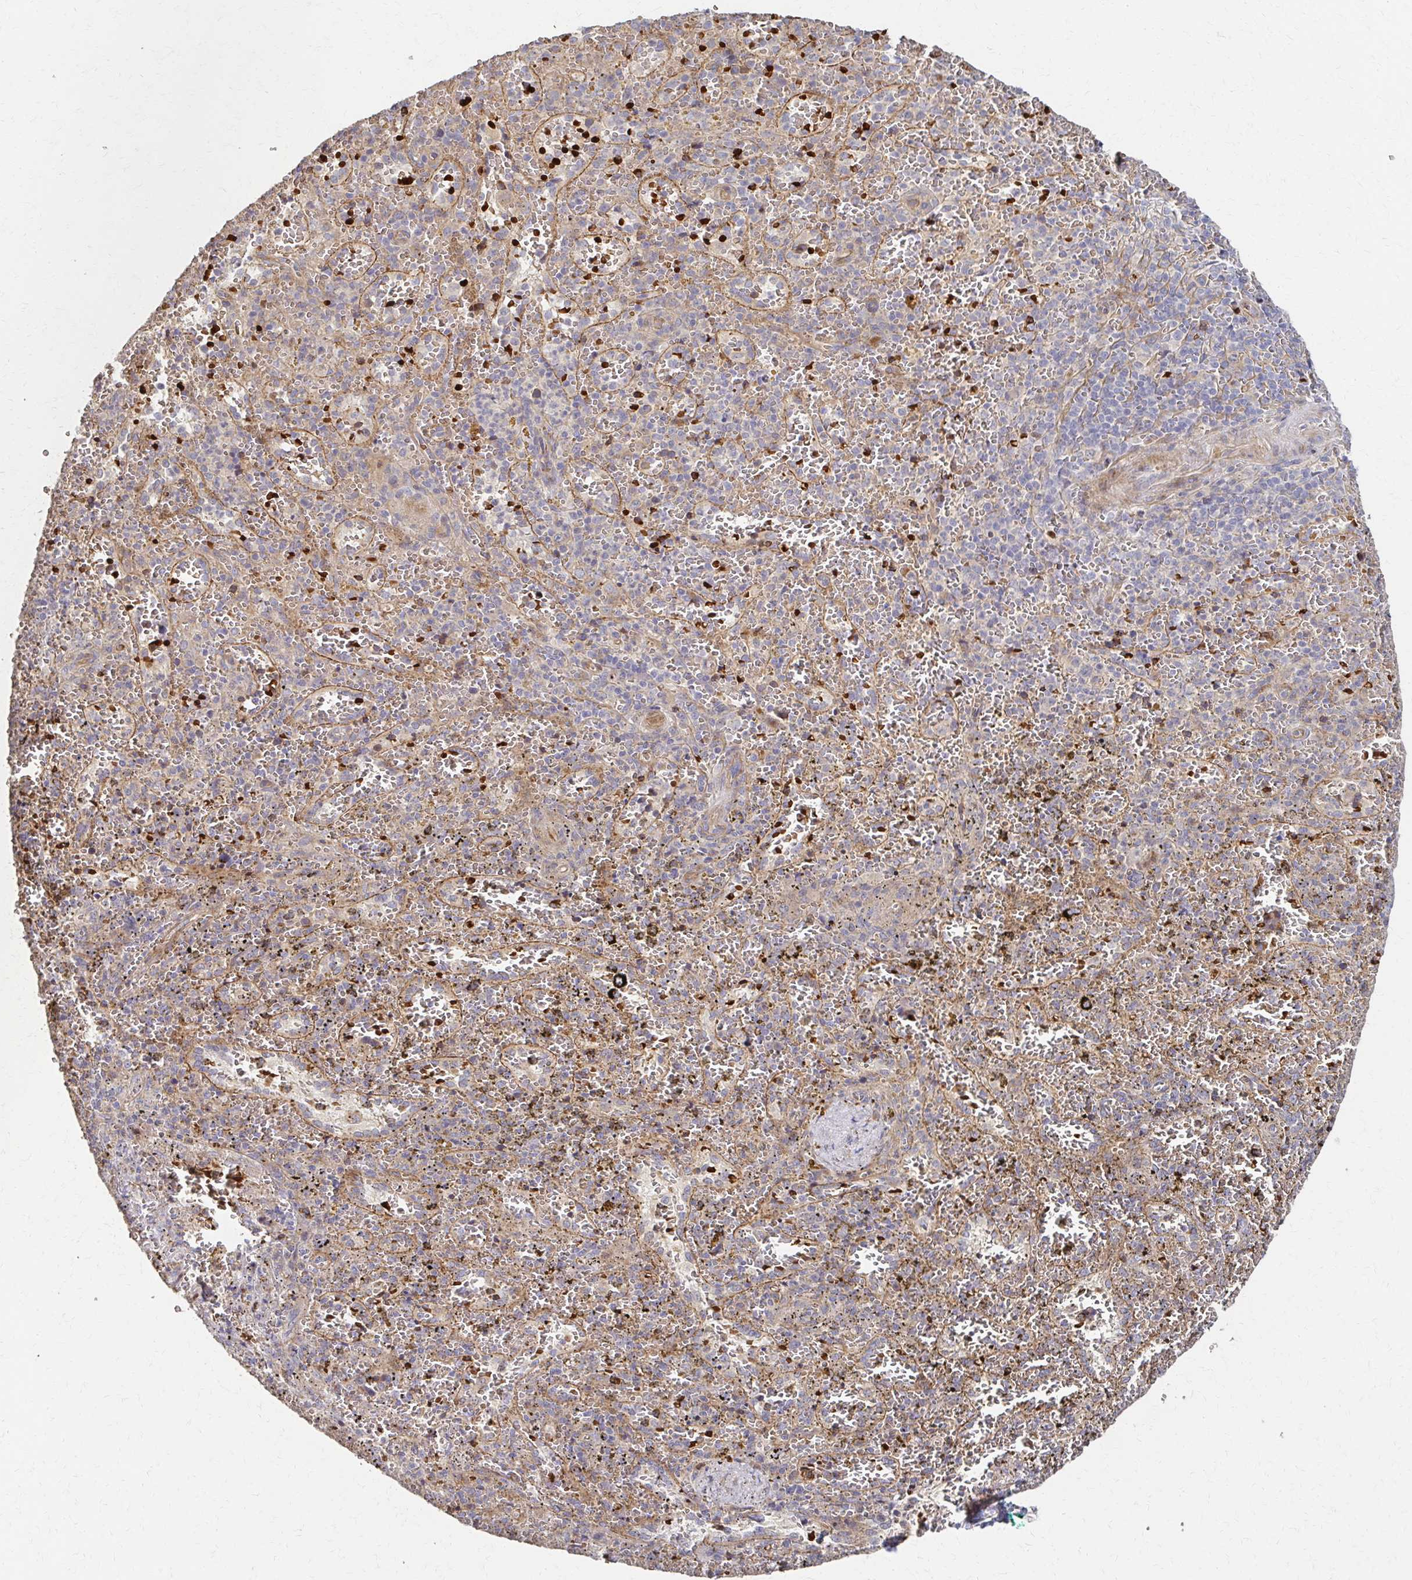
{"staining": {"intensity": "moderate", "quantity": "<25%", "location": "cytoplasmic/membranous,nuclear"}, "tissue": "spleen", "cell_type": "Cells in red pulp", "image_type": "normal", "snomed": [{"axis": "morphology", "description": "Normal tissue, NOS"}, {"axis": "topography", "description": "Spleen"}], "caption": "Immunohistochemistry staining of normal spleen, which exhibits low levels of moderate cytoplasmic/membranous,nuclear staining in approximately <25% of cells in red pulp indicating moderate cytoplasmic/membranous,nuclear protein staining. The staining was performed using DAB (brown) for protein detection and nuclei were counterstained in hematoxylin (blue).", "gene": "SKA2", "patient": {"sex": "female", "age": 50}}